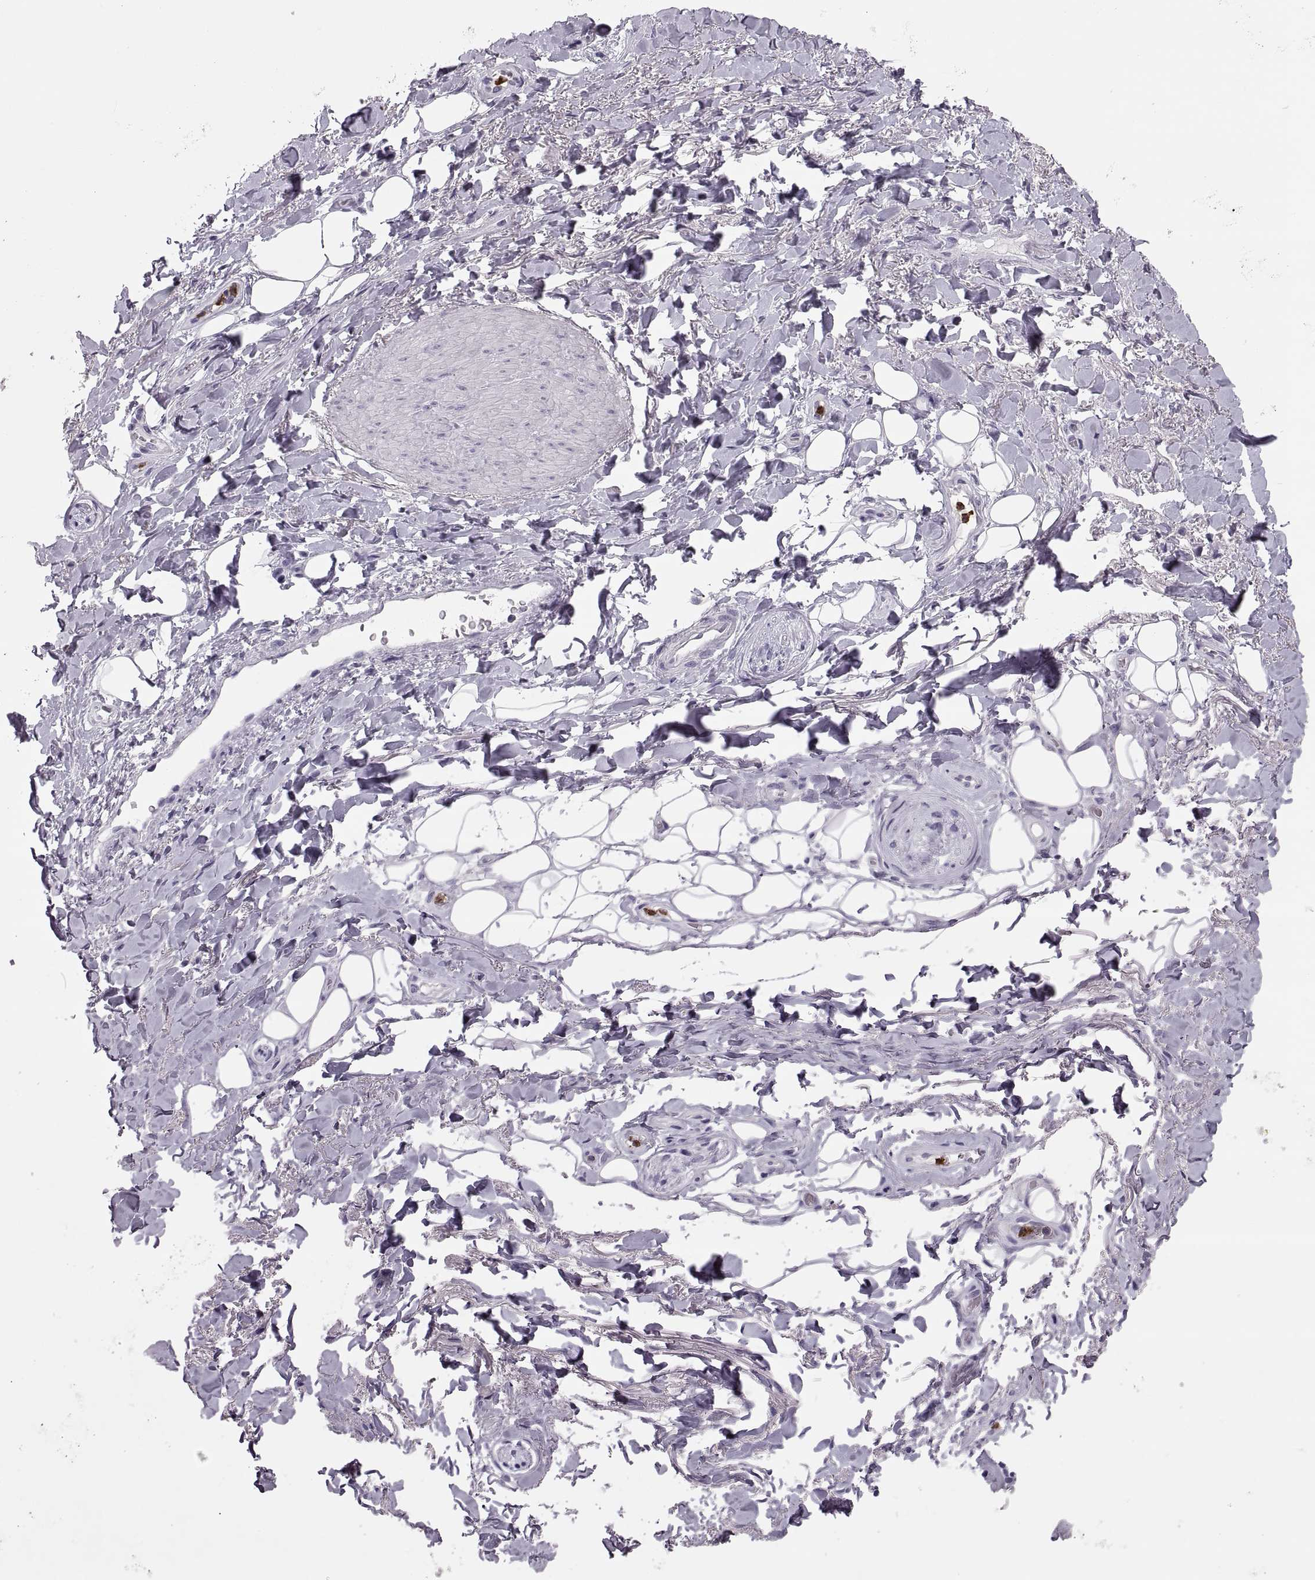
{"staining": {"intensity": "negative", "quantity": "none", "location": "none"}, "tissue": "adipose tissue", "cell_type": "Adipocytes", "image_type": "normal", "snomed": [{"axis": "morphology", "description": "Normal tissue, NOS"}, {"axis": "topography", "description": "Anal"}, {"axis": "topography", "description": "Peripheral nerve tissue"}], "caption": "High power microscopy histopathology image of an IHC histopathology image of benign adipose tissue, revealing no significant positivity in adipocytes. Brightfield microscopy of immunohistochemistry stained with DAB (3,3'-diaminobenzidine) (brown) and hematoxylin (blue), captured at high magnification.", "gene": "MILR1", "patient": {"sex": "male", "age": 53}}